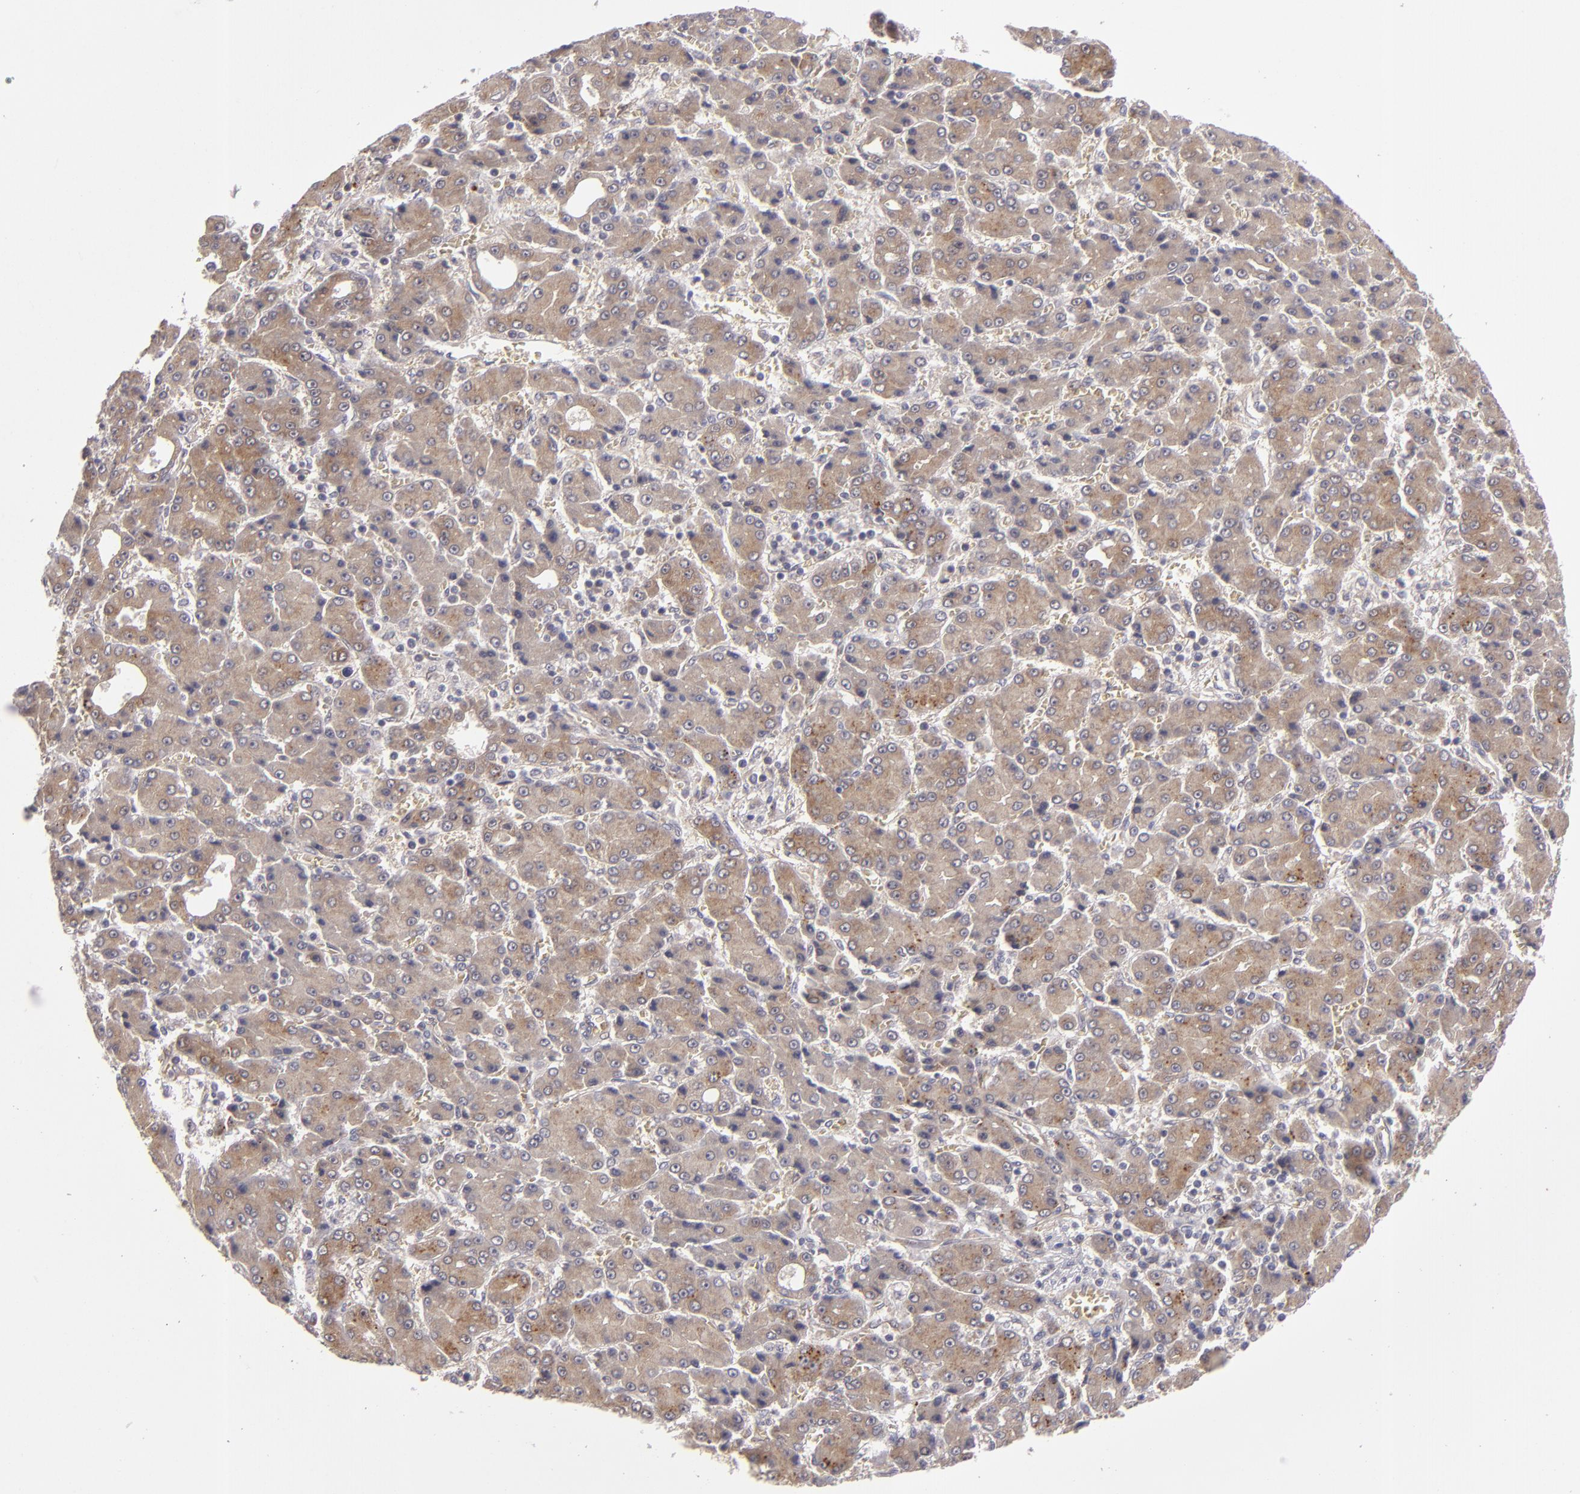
{"staining": {"intensity": "moderate", "quantity": ">75%", "location": "cytoplasmic/membranous"}, "tissue": "liver cancer", "cell_type": "Tumor cells", "image_type": "cancer", "snomed": [{"axis": "morphology", "description": "Carcinoma, Hepatocellular, NOS"}, {"axis": "topography", "description": "Liver"}], "caption": "Immunohistochemistry (IHC) image of neoplastic tissue: human liver hepatocellular carcinoma stained using IHC demonstrates medium levels of moderate protein expression localized specifically in the cytoplasmic/membranous of tumor cells, appearing as a cytoplasmic/membranous brown color.", "gene": "SH2D4A", "patient": {"sex": "male", "age": 69}}